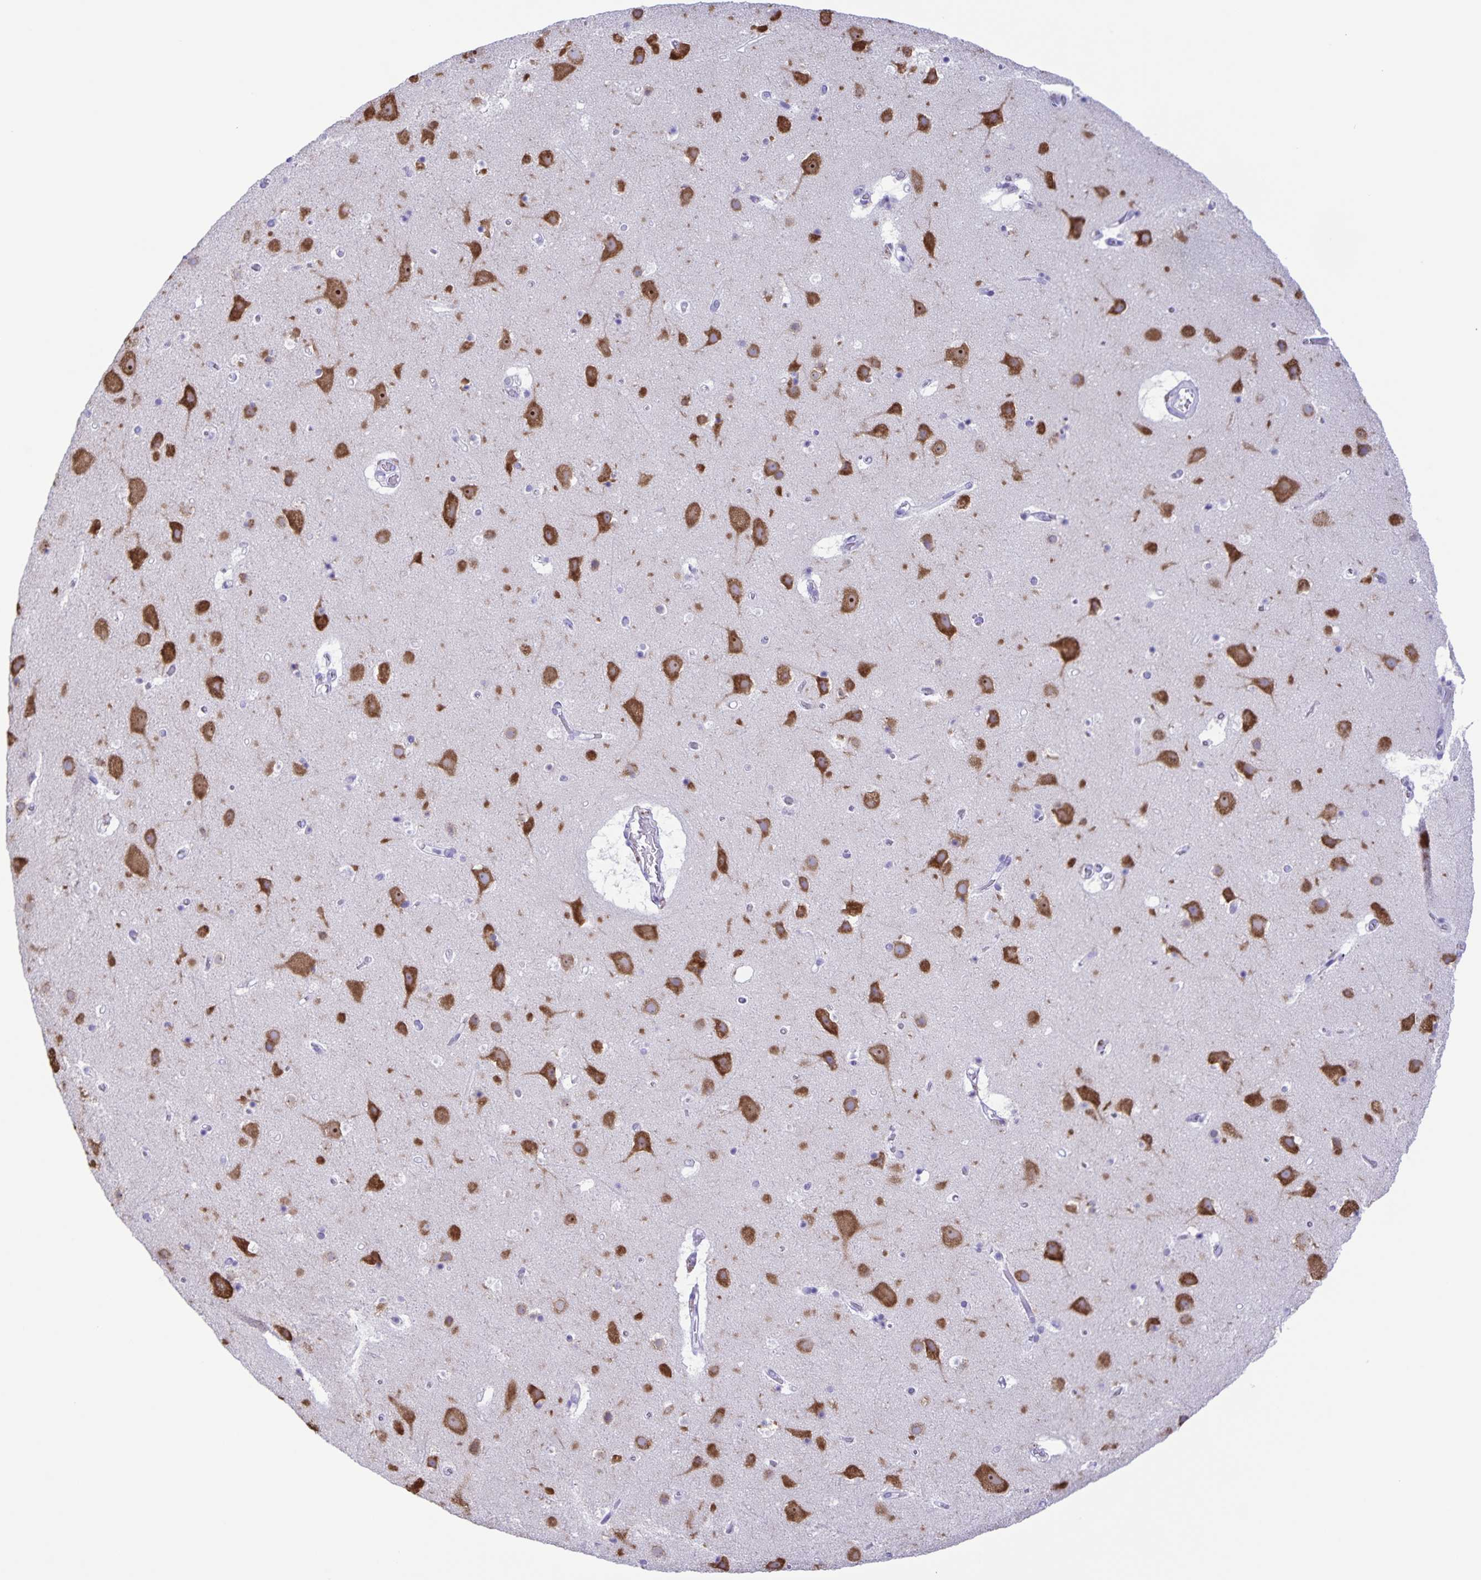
{"staining": {"intensity": "negative", "quantity": "none", "location": "none"}, "tissue": "cerebral cortex", "cell_type": "Endothelial cells", "image_type": "normal", "snomed": [{"axis": "morphology", "description": "Normal tissue, NOS"}, {"axis": "topography", "description": "Cerebral cortex"}], "caption": "The image reveals no staining of endothelial cells in normal cerebral cortex.", "gene": "CAPSL", "patient": {"sex": "female", "age": 42}}